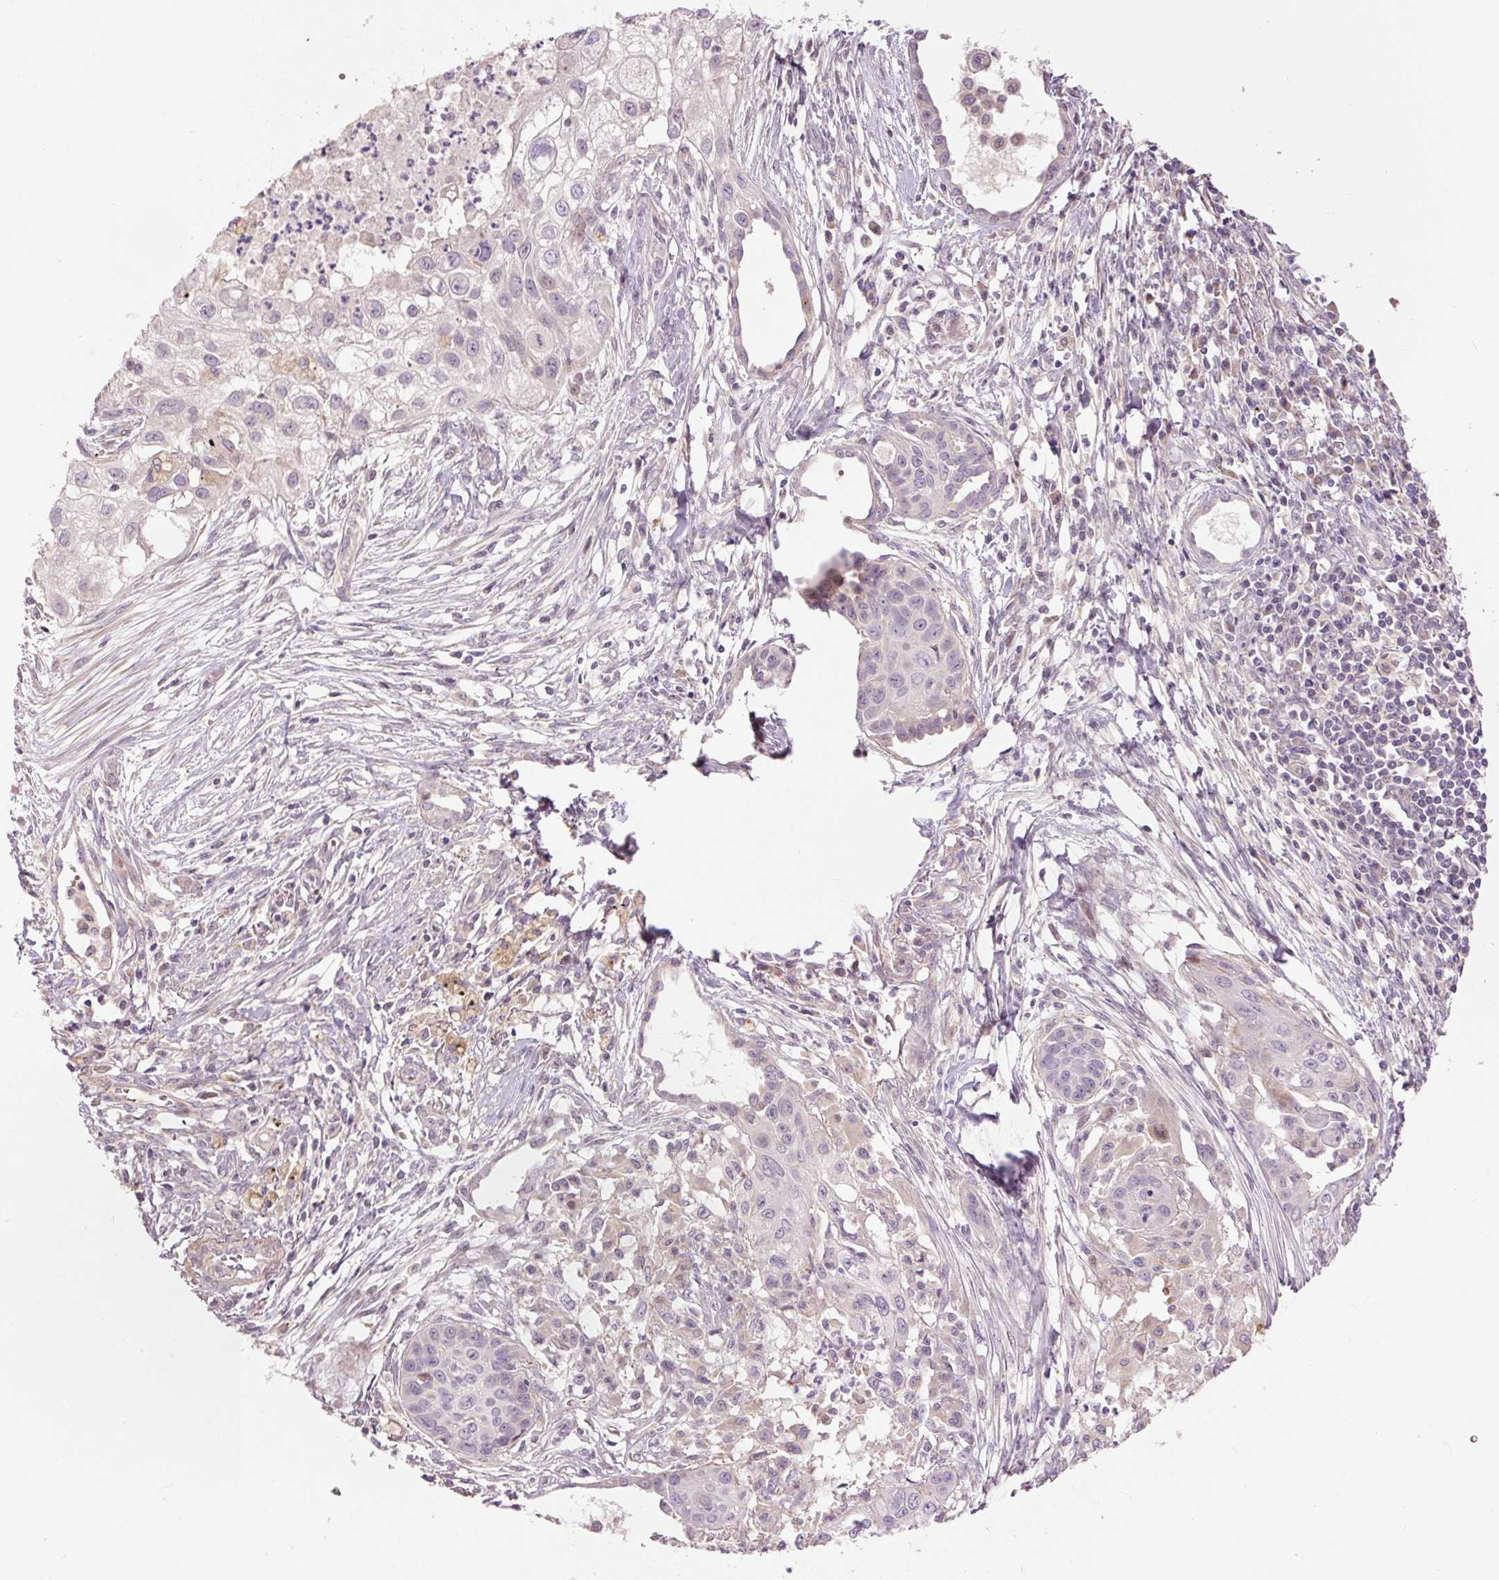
{"staining": {"intensity": "negative", "quantity": "none", "location": "none"}, "tissue": "lung cancer", "cell_type": "Tumor cells", "image_type": "cancer", "snomed": [{"axis": "morphology", "description": "Squamous cell carcinoma, NOS"}, {"axis": "topography", "description": "Lung"}], "caption": "This histopathology image is of lung cancer (squamous cell carcinoma) stained with immunohistochemistry (IHC) to label a protein in brown with the nuclei are counter-stained blue. There is no expression in tumor cells.", "gene": "SLC29A3", "patient": {"sex": "male", "age": 71}}